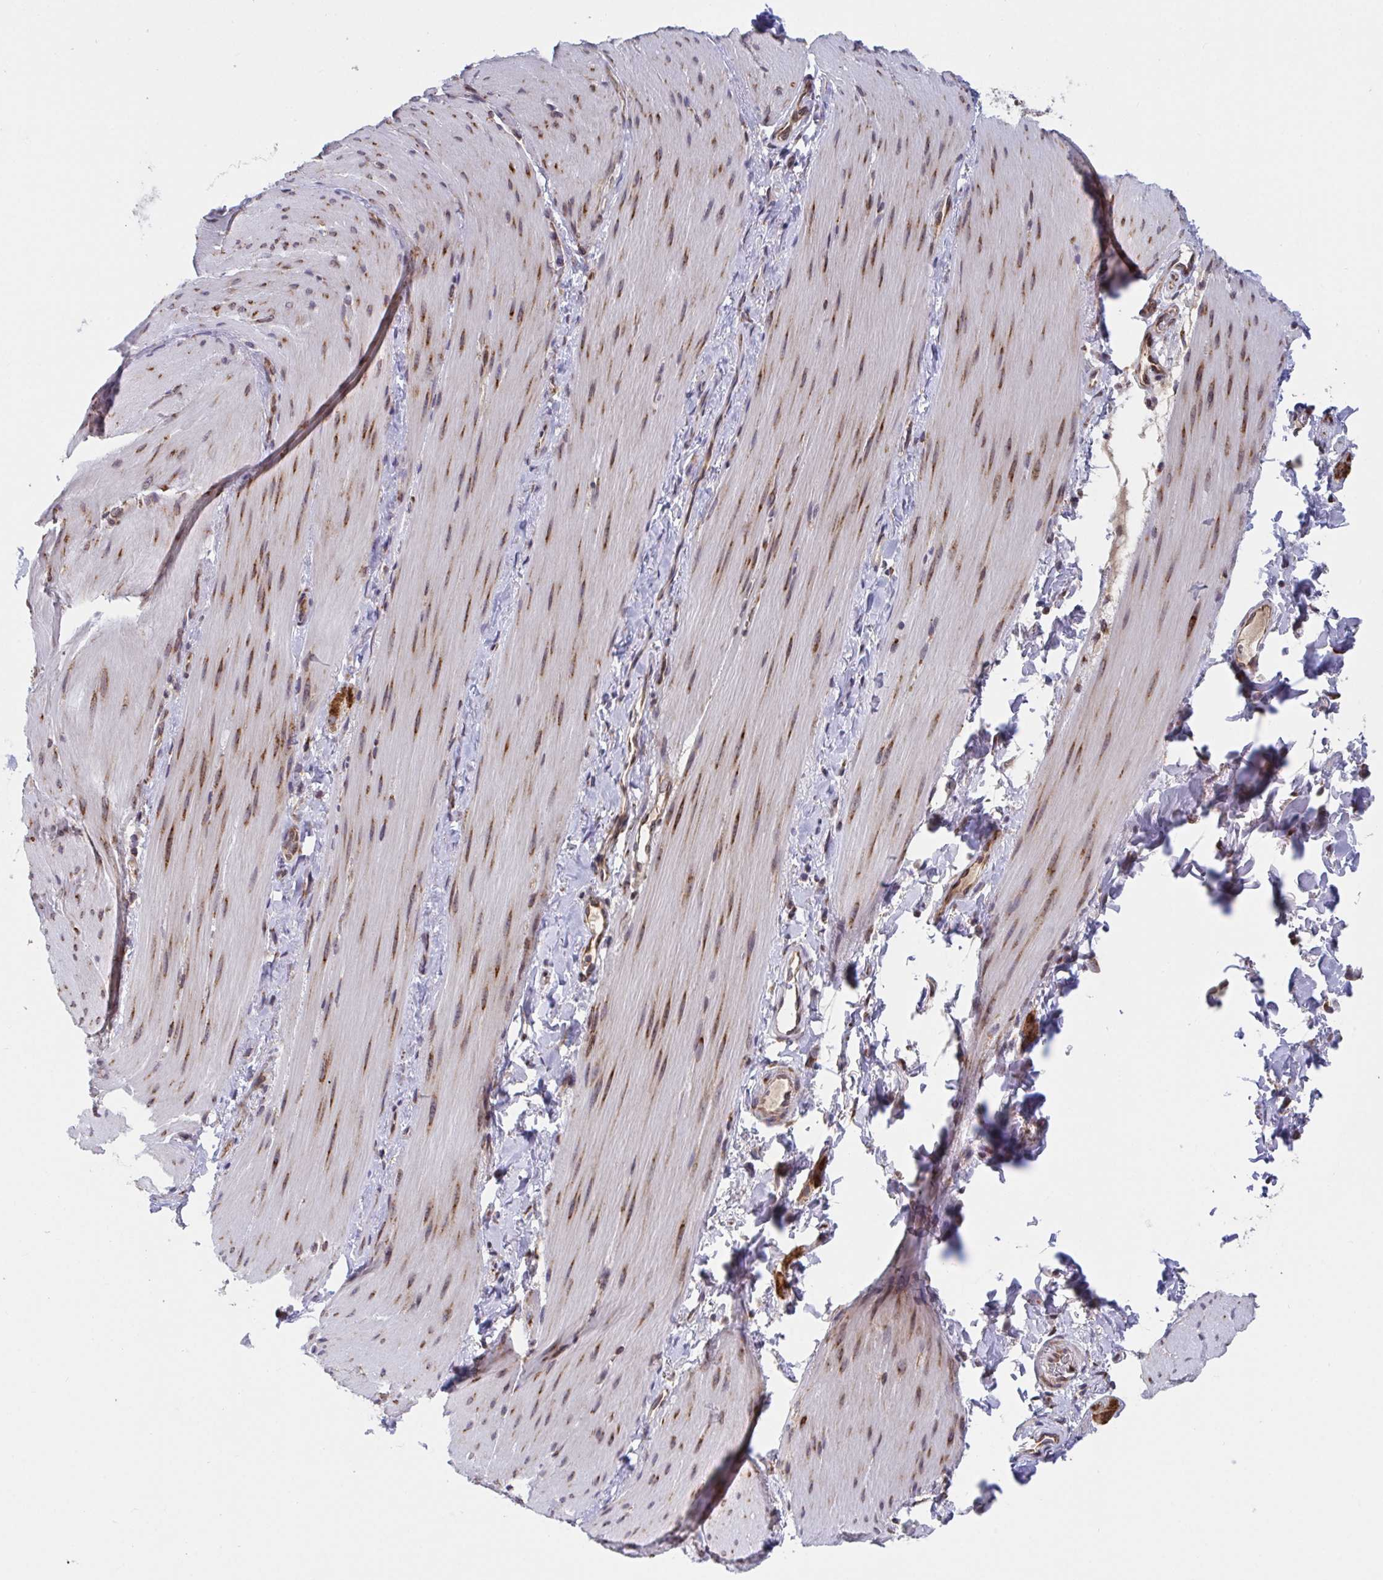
{"staining": {"intensity": "moderate", "quantity": ">75%", "location": "cytoplasmic/membranous"}, "tissue": "smooth muscle", "cell_type": "Smooth muscle cells", "image_type": "normal", "snomed": [{"axis": "morphology", "description": "Normal tissue, NOS"}, {"axis": "topography", "description": "Smooth muscle"}, {"axis": "topography", "description": "Colon"}], "caption": "High-magnification brightfield microscopy of normal smooth muscle stained with DAB (brown) and counterstained with hematoxylin (blue). smooth muscle cells exhibit moderate cytoplasmic/membranous expression is seen in approximately>75% of cells. (DAB IHC with brightfield microscopy, high magnification).", "gene": "ATP5MJ", "patient": {"sex": "male", "age": 73}}